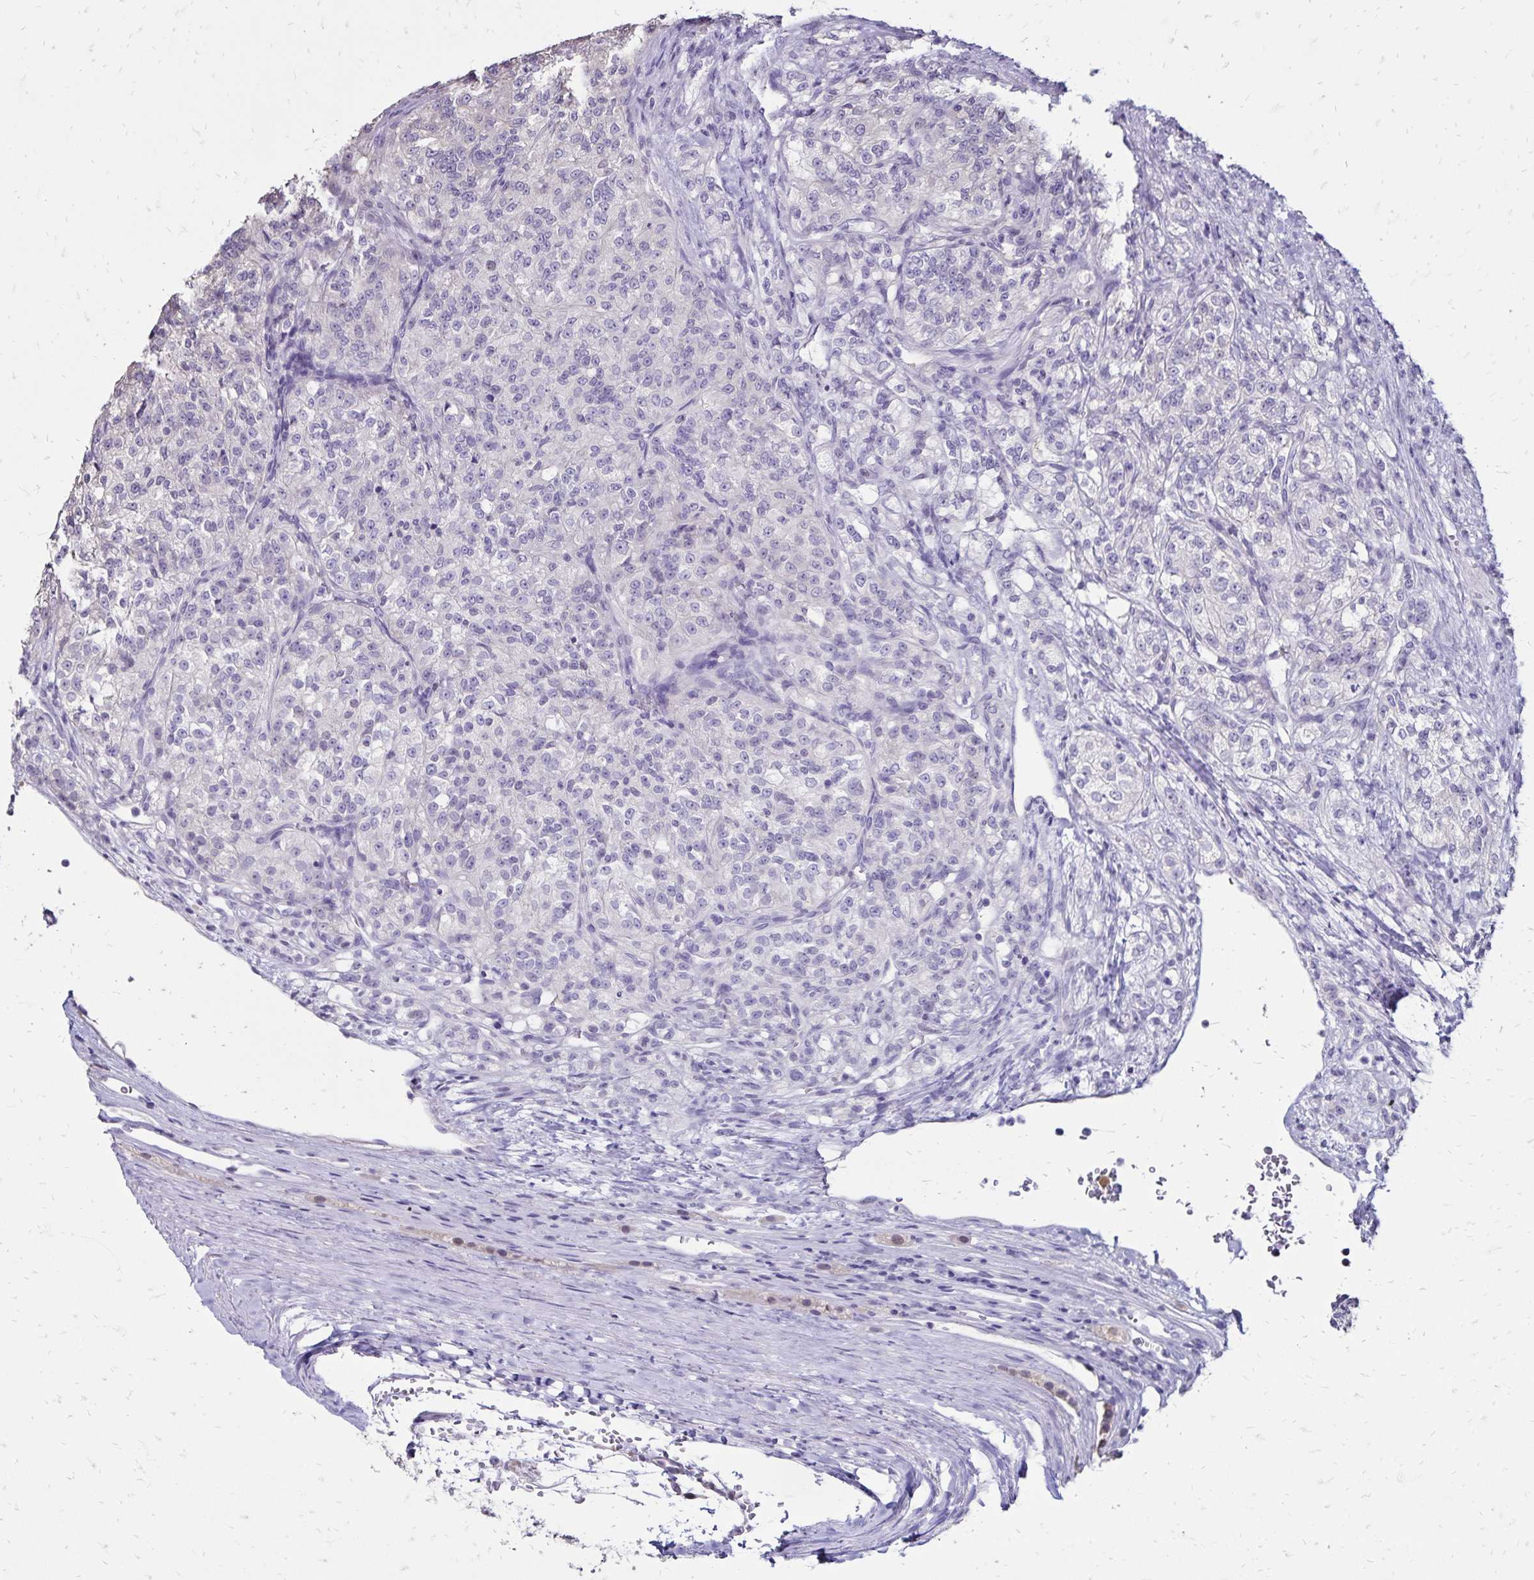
{"staining": {"intensity": "negative", "quantity": "none", "location": "none"}, "tissue": "renal cancer", "cell_type": "Tumor cells", "image_type": "cancer", "snomed": [{"axis": "morphology", "description": "Adenocarcinoma, NOS"}, {"axis": "topography", "description": "Kidney"}], "caption": "Immunohistochemistry (IHC) of renal adenocarcinoma displays no expression in tumor cells.", "gene": "SH3GL3", "patient": {"sex": "female", "age": 63}}